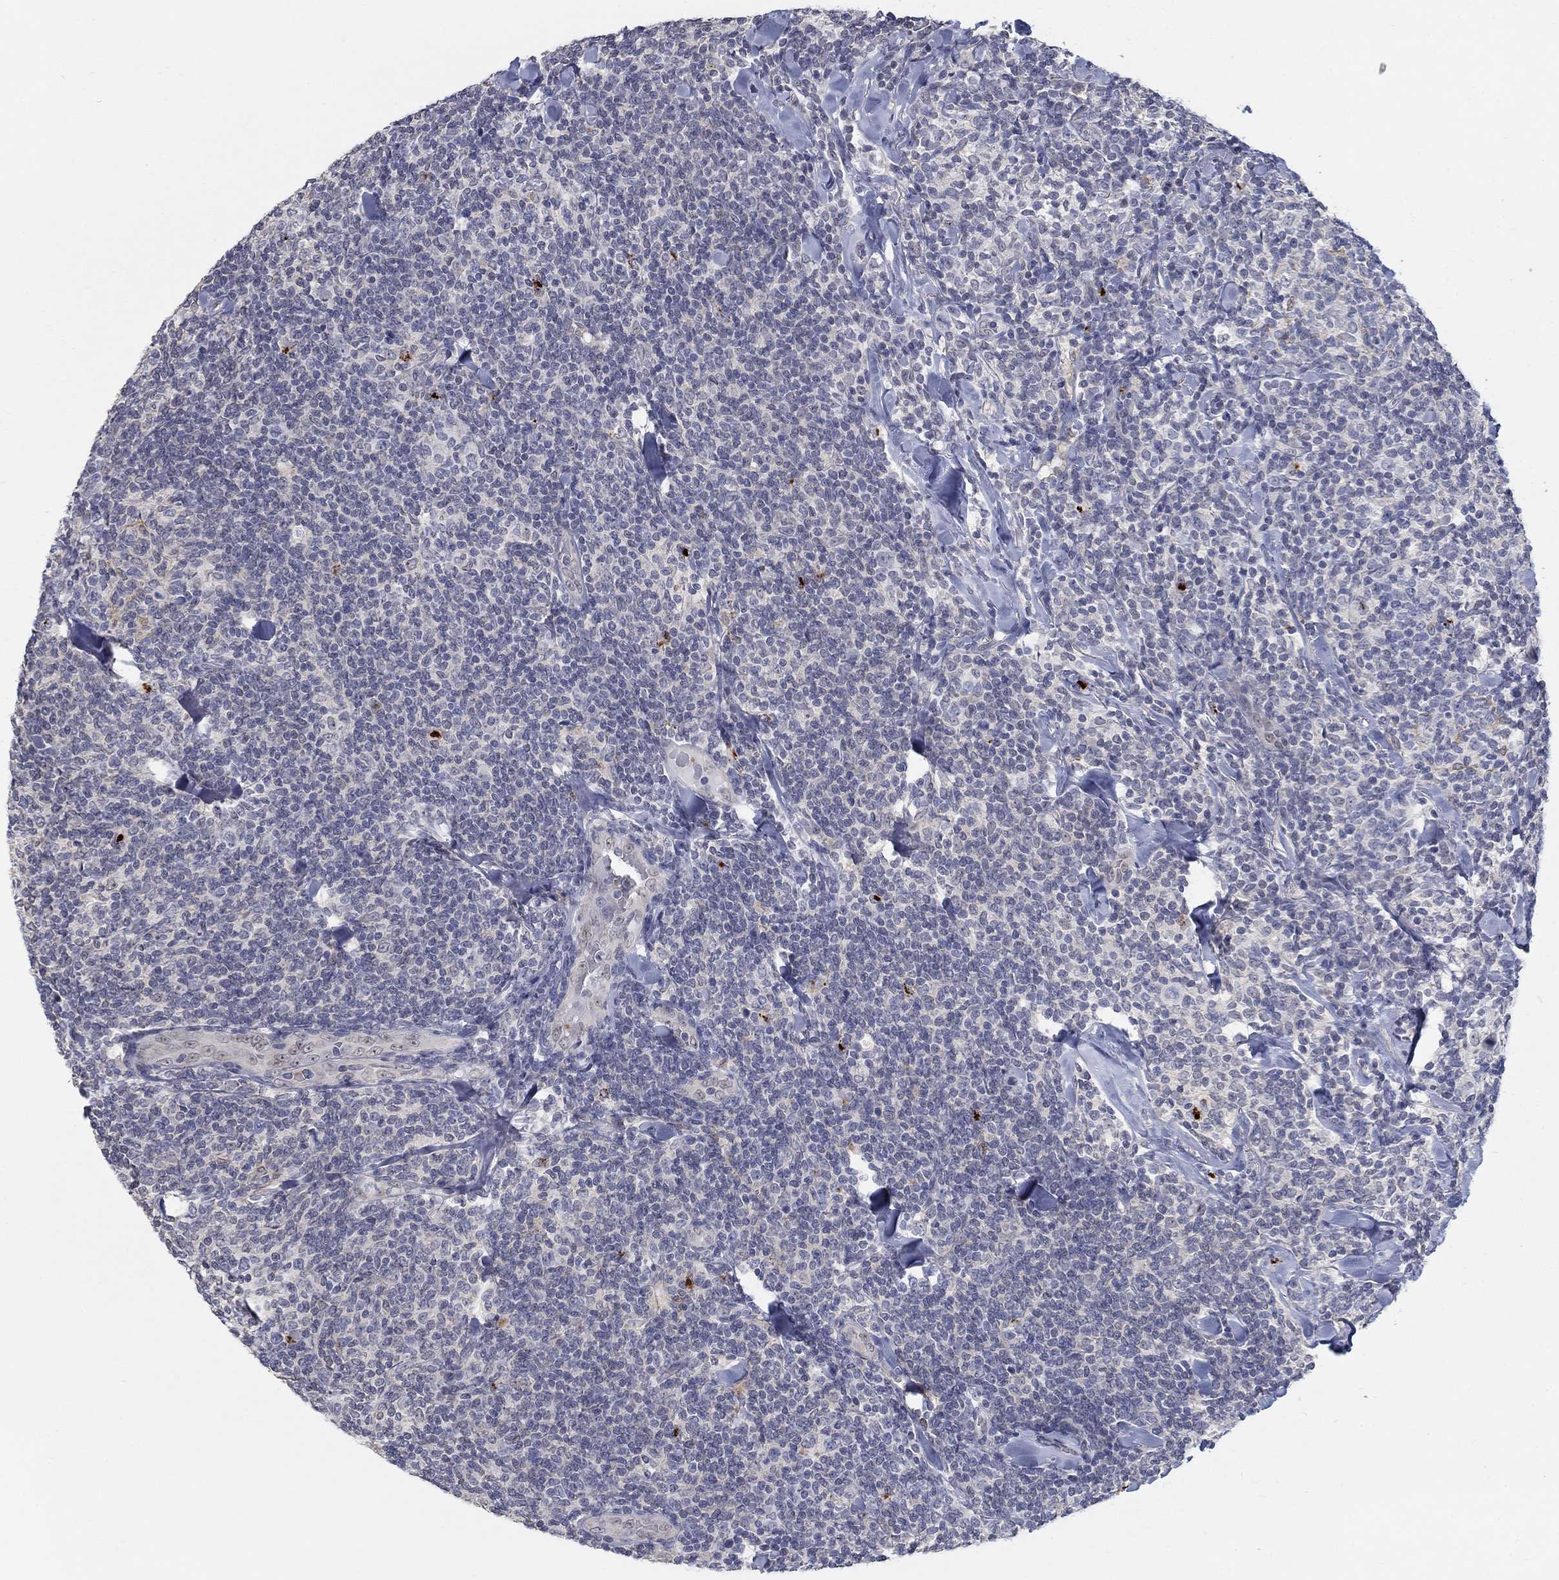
{"staining": {"intensity": "negative", "quantity": "none", "location": "none"}, "tissue": "lymphoma", "cell_type": "Tumor cells", "image_type": "cancer", "snomed": [{"axis": "morphology", "description": "Malignant lymphoma, non-Hodgkin's type, Low grade"}, {"axis": "topography", "description": "Lymph node"}], "caption": "The immunohistochemistry histopathology image has no significant positivity in tumor cells of low-grade malignant lymphoma, non-Hodgkin's type tissue.", "gene": "MTSS2", "patient": {"sex": "female", "age": 56}}